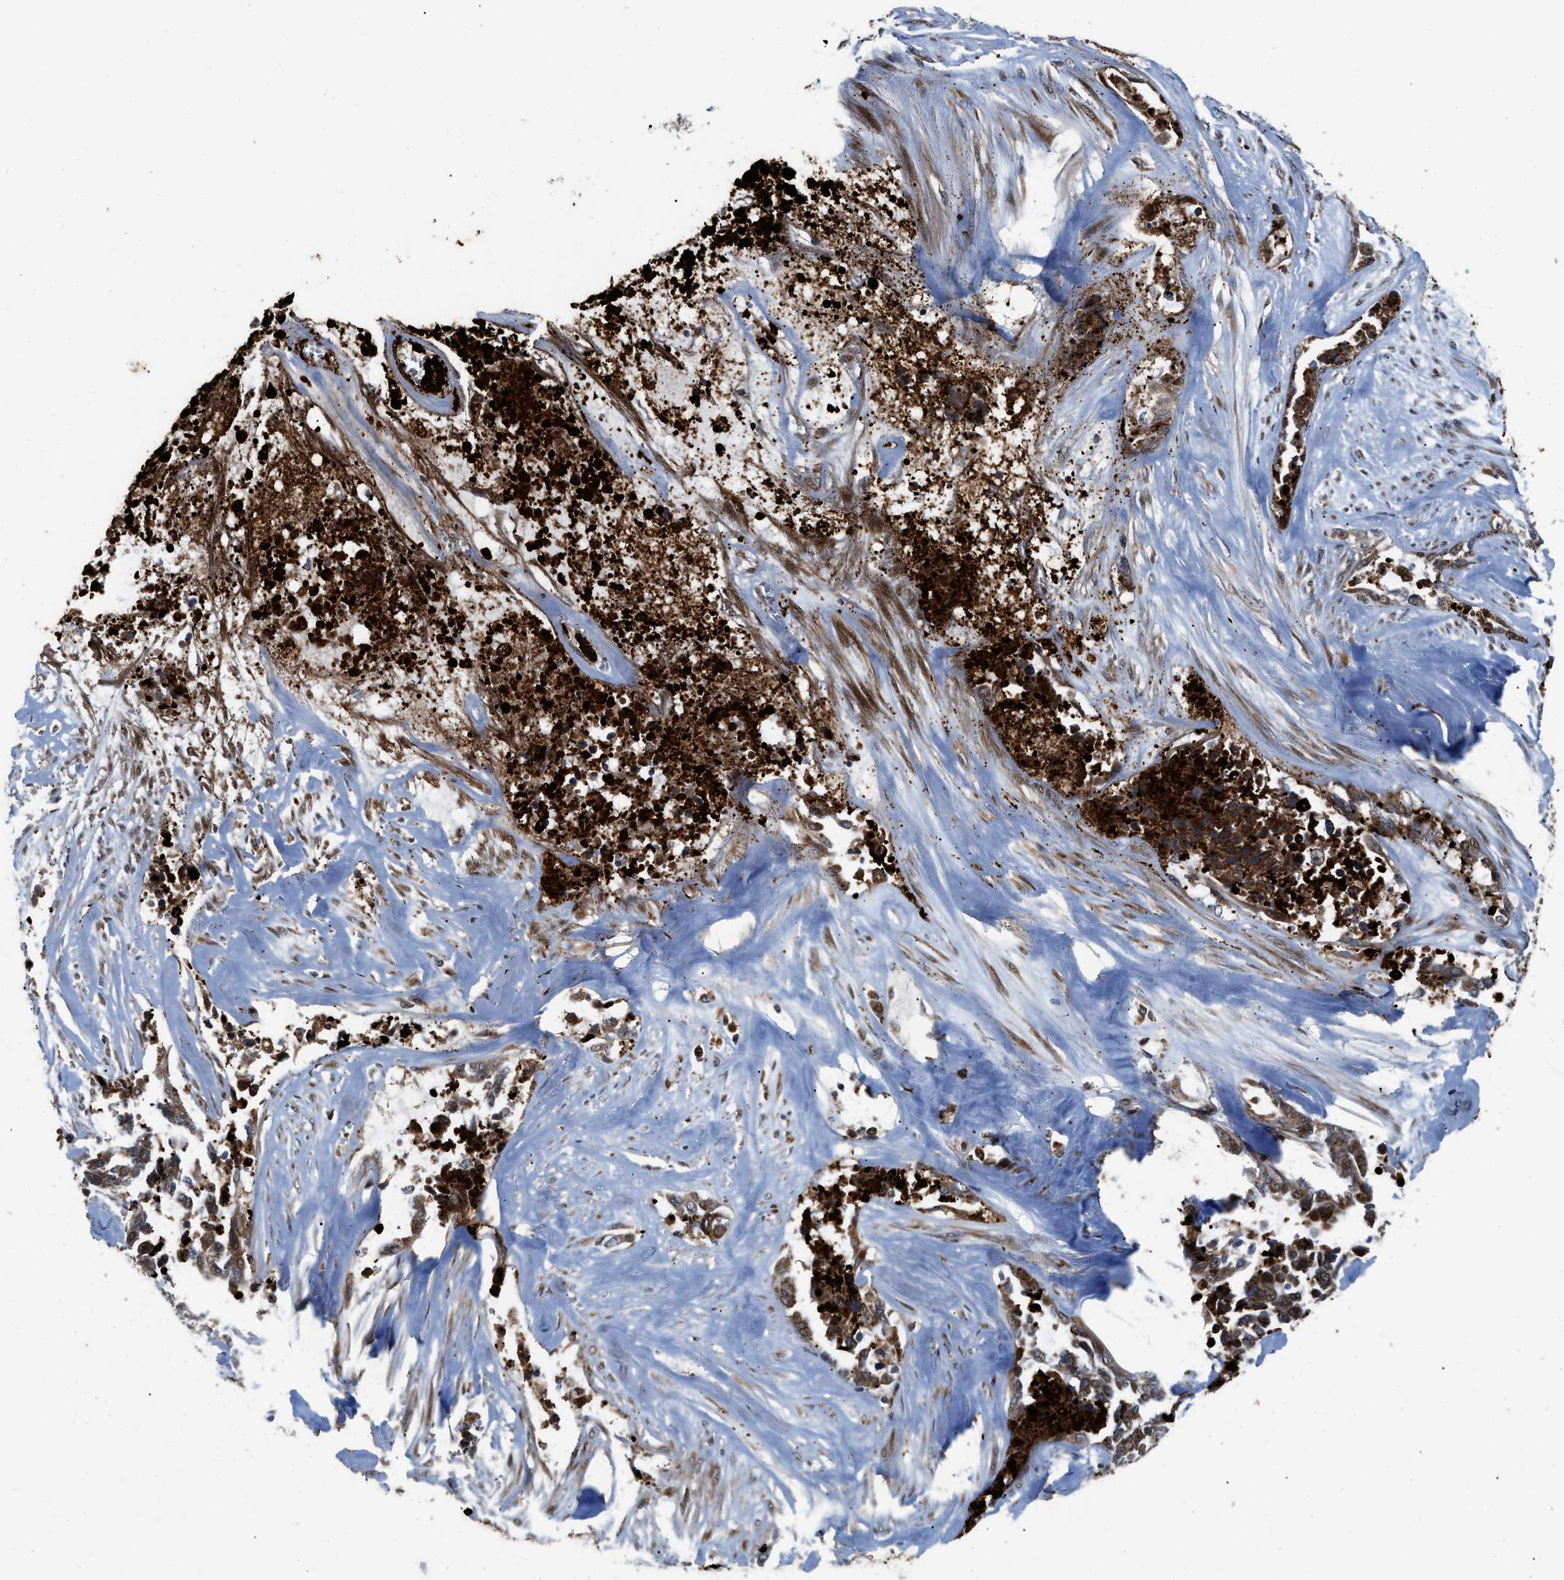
{"staining": {"intensity": "strong", "quantity": ">75%", "location": "cytoplasmic/membranous"}, "tissue": "ovarian cancer", "cell_type": "Tumor cells", "image_type": "cancer", "snomed": [{"axis": "morphology", "description": "Cystadenocarcinoma, serous, NOS"}, {"axis": "topography", "description": "Ovary"}], "caption": "The micrograph shows immunohistochemical staining of serous cystadenocarcinoma (ovarian). There is strong cytoplasmic/membranous positivity is appreciated in about >75% of tumor cells.", "gene": "AP3M2", "patient": {"sex": "female", "age": 44}}